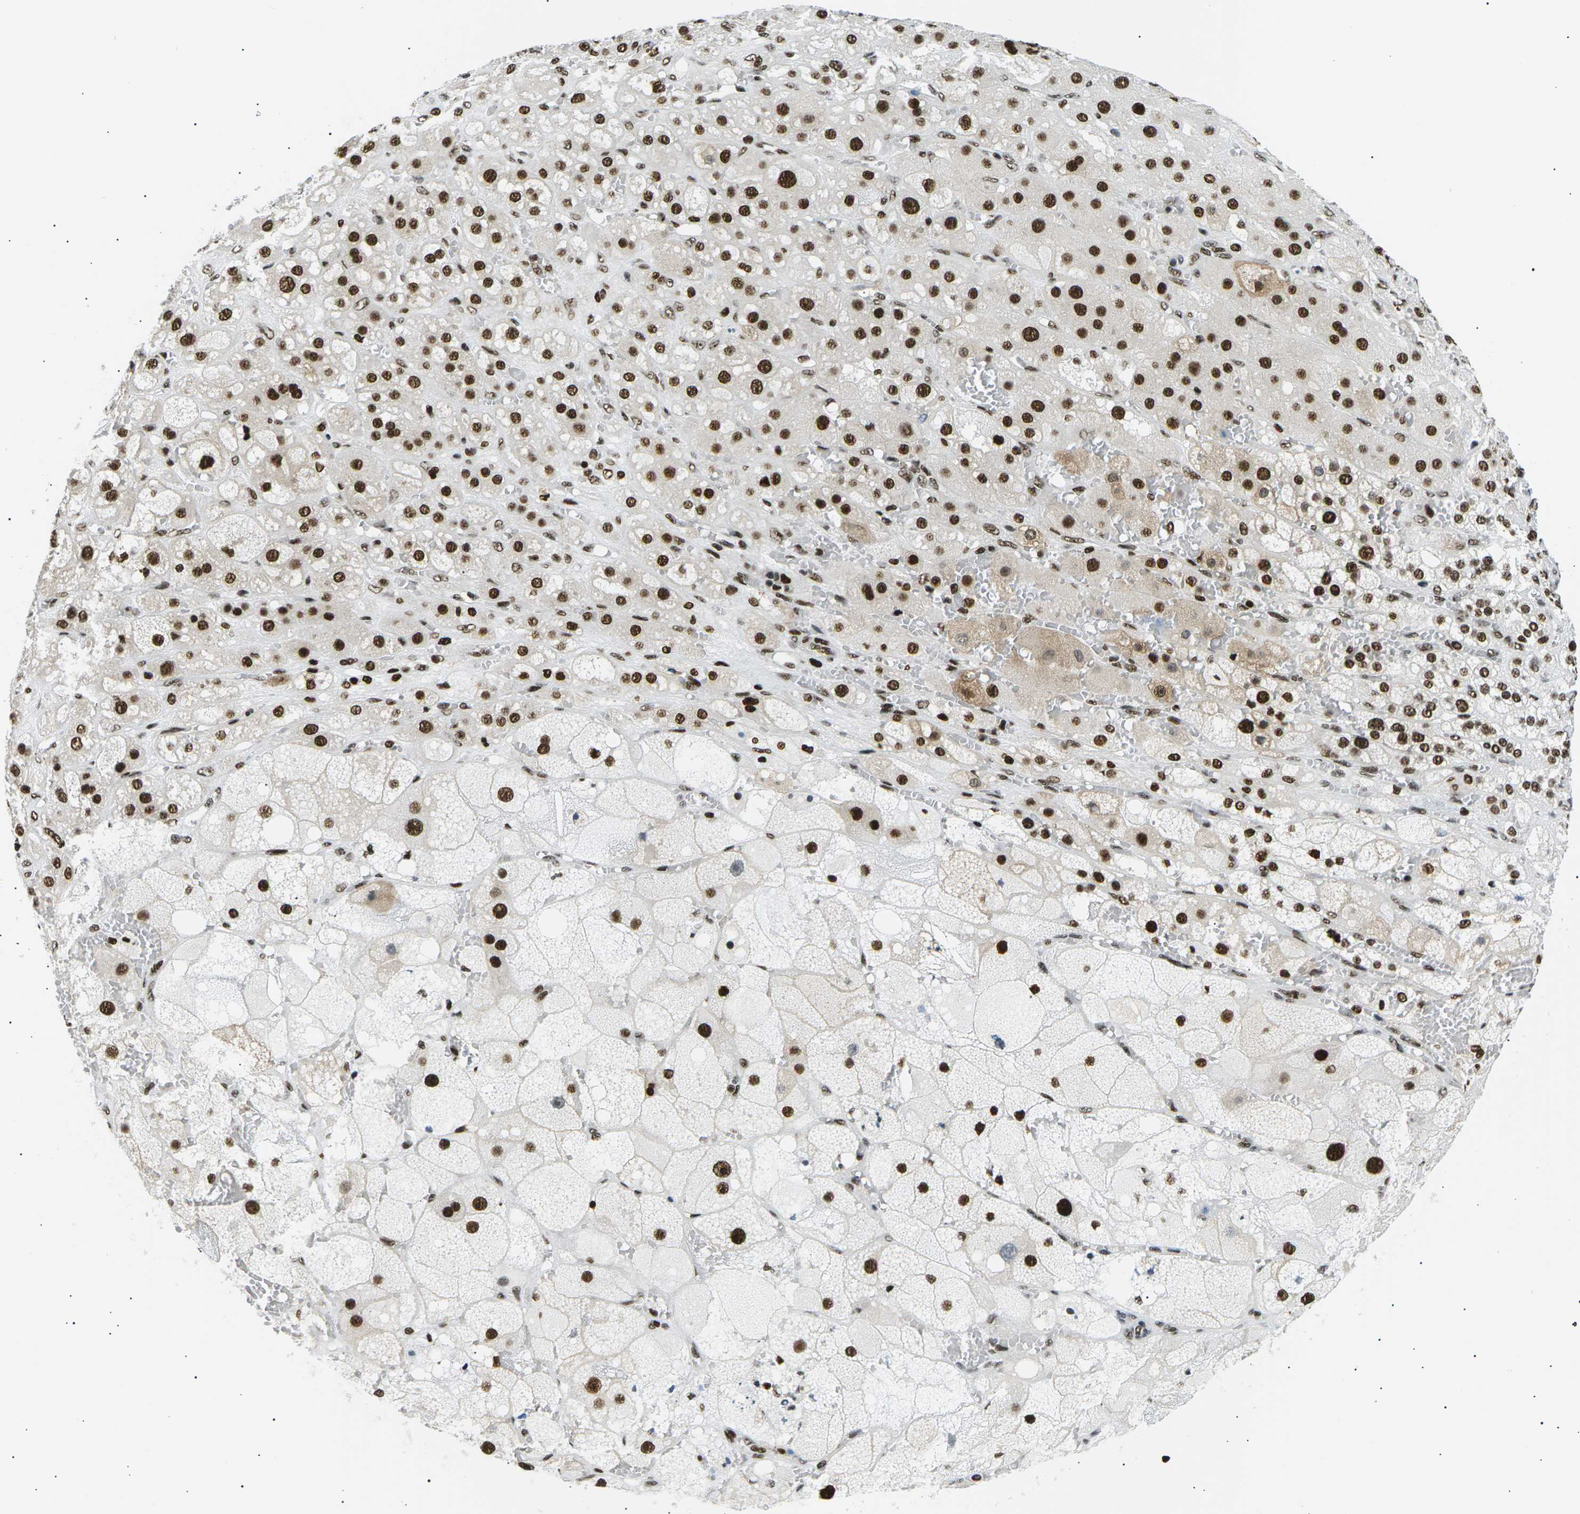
{"staining": {"intensity": "strong", "quantity": ">75%", "location": "nuclear"}, "tissue": "adrenal gland", "cell_type": "Glandular cells", "image_type": "normal", "snomed": [{"axis": "morphology", "description": "Normal tissue, NOS"}, {"axis": "topography", "description": "Adrenal gland"}], "caption": "This is an image of IHC staining of benign adrenal gland, which shows strong staining in the nuclear of glandular cells.", "gene": "RPA2", "patient": {"sex": "female", "age": 47}}